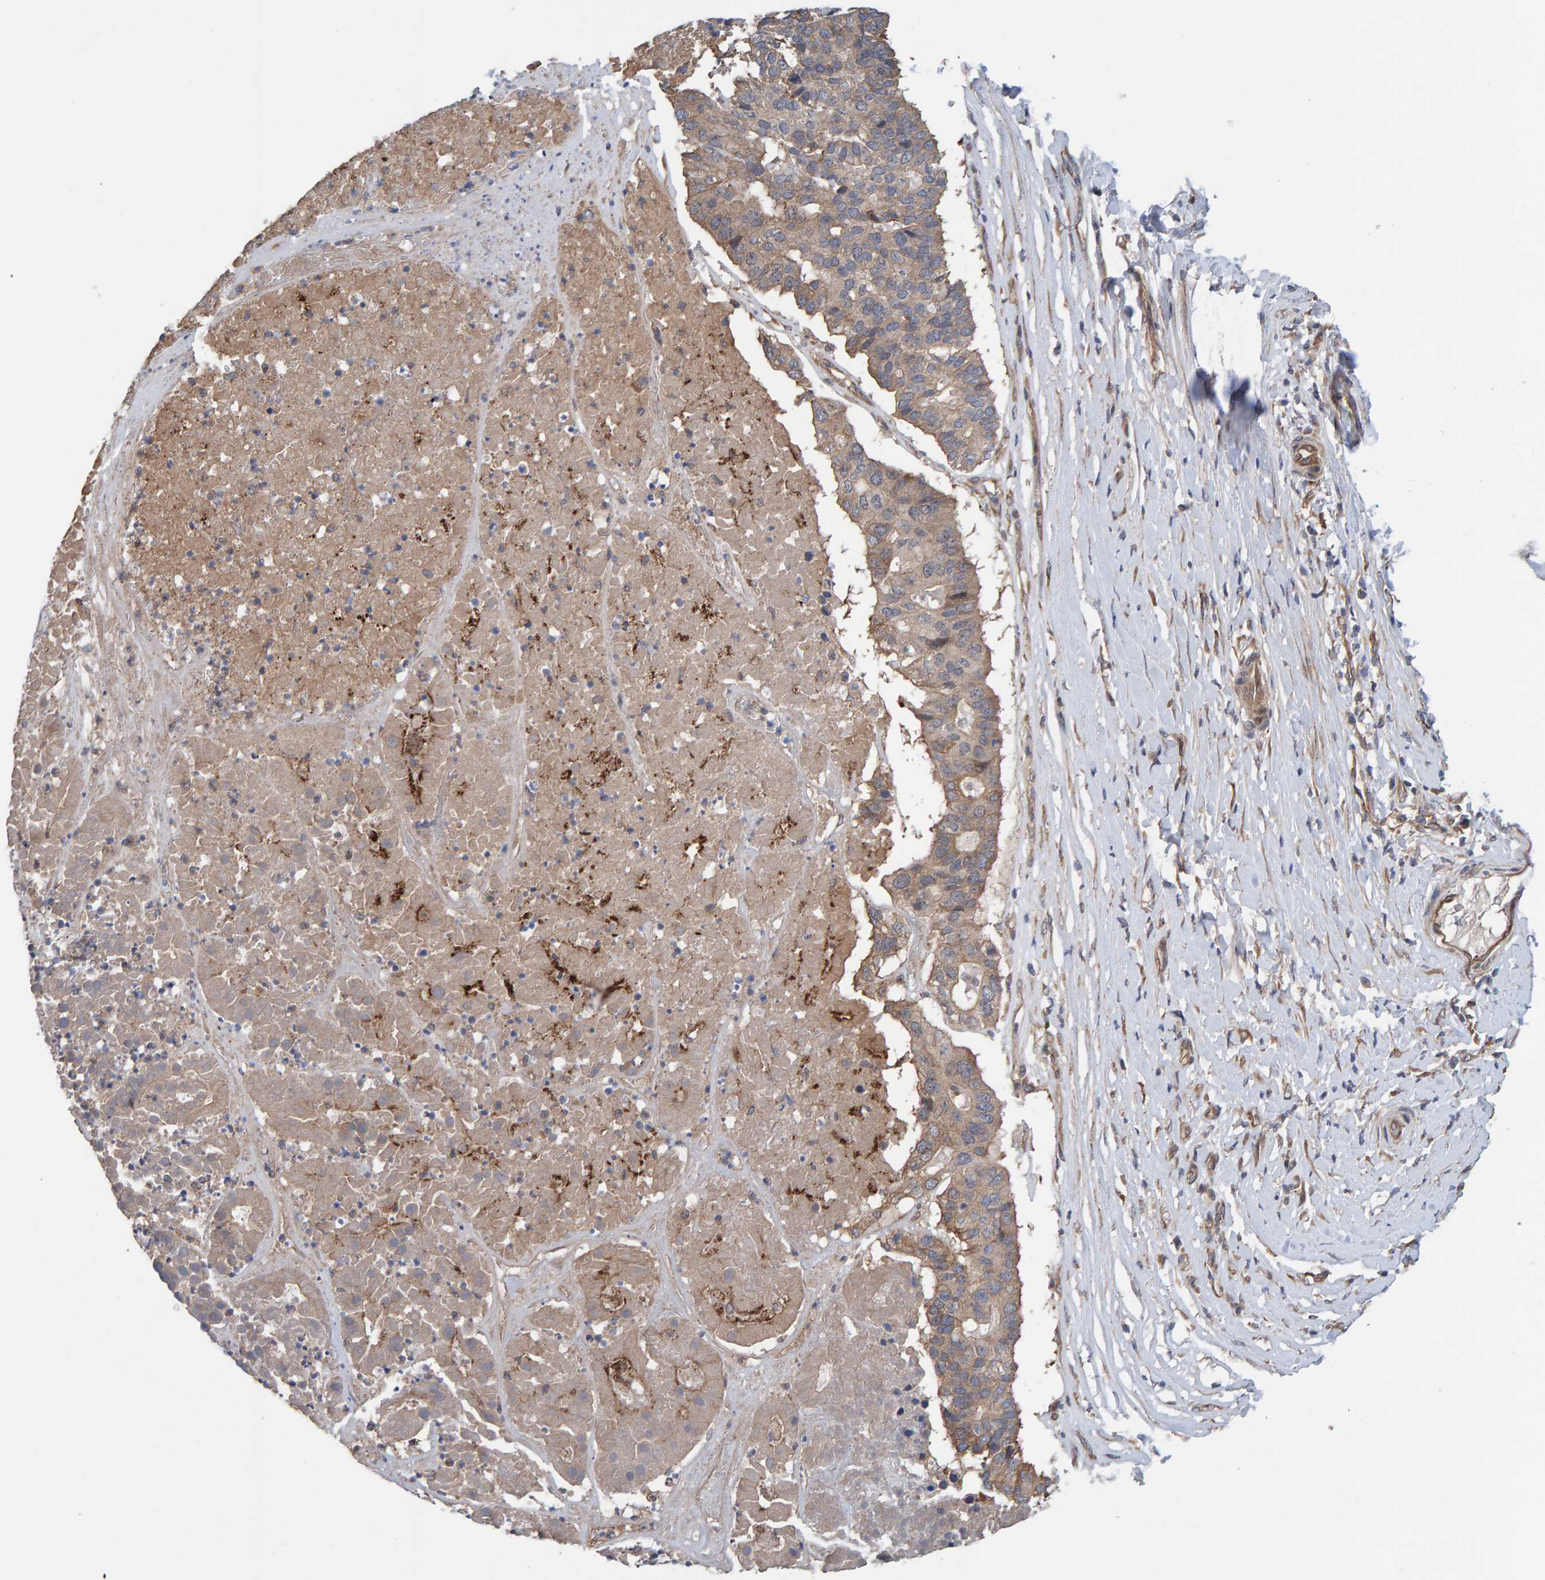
{"staining": {"intensity": "weak", "quantity": ">75%", "location": "cytoplasmic/membranous"}, "tissue": "pancreatic cancer", "cell_type": "Tumor cells", "image_type": "cancer", "snomed": [{"axis": "morphology", "description": "Adenocarcinoma, NOS"}, {"axis": "topography", "description": "Pancreas"}], "caption": "Pancreatic cancer (adenocarcinoma) stained for a protein demonstrates weak cytoplasmic/membranous positivity in tumor cells.", "gene": "LRSAM1", "patient": {"sex": "male", "age": 50}}